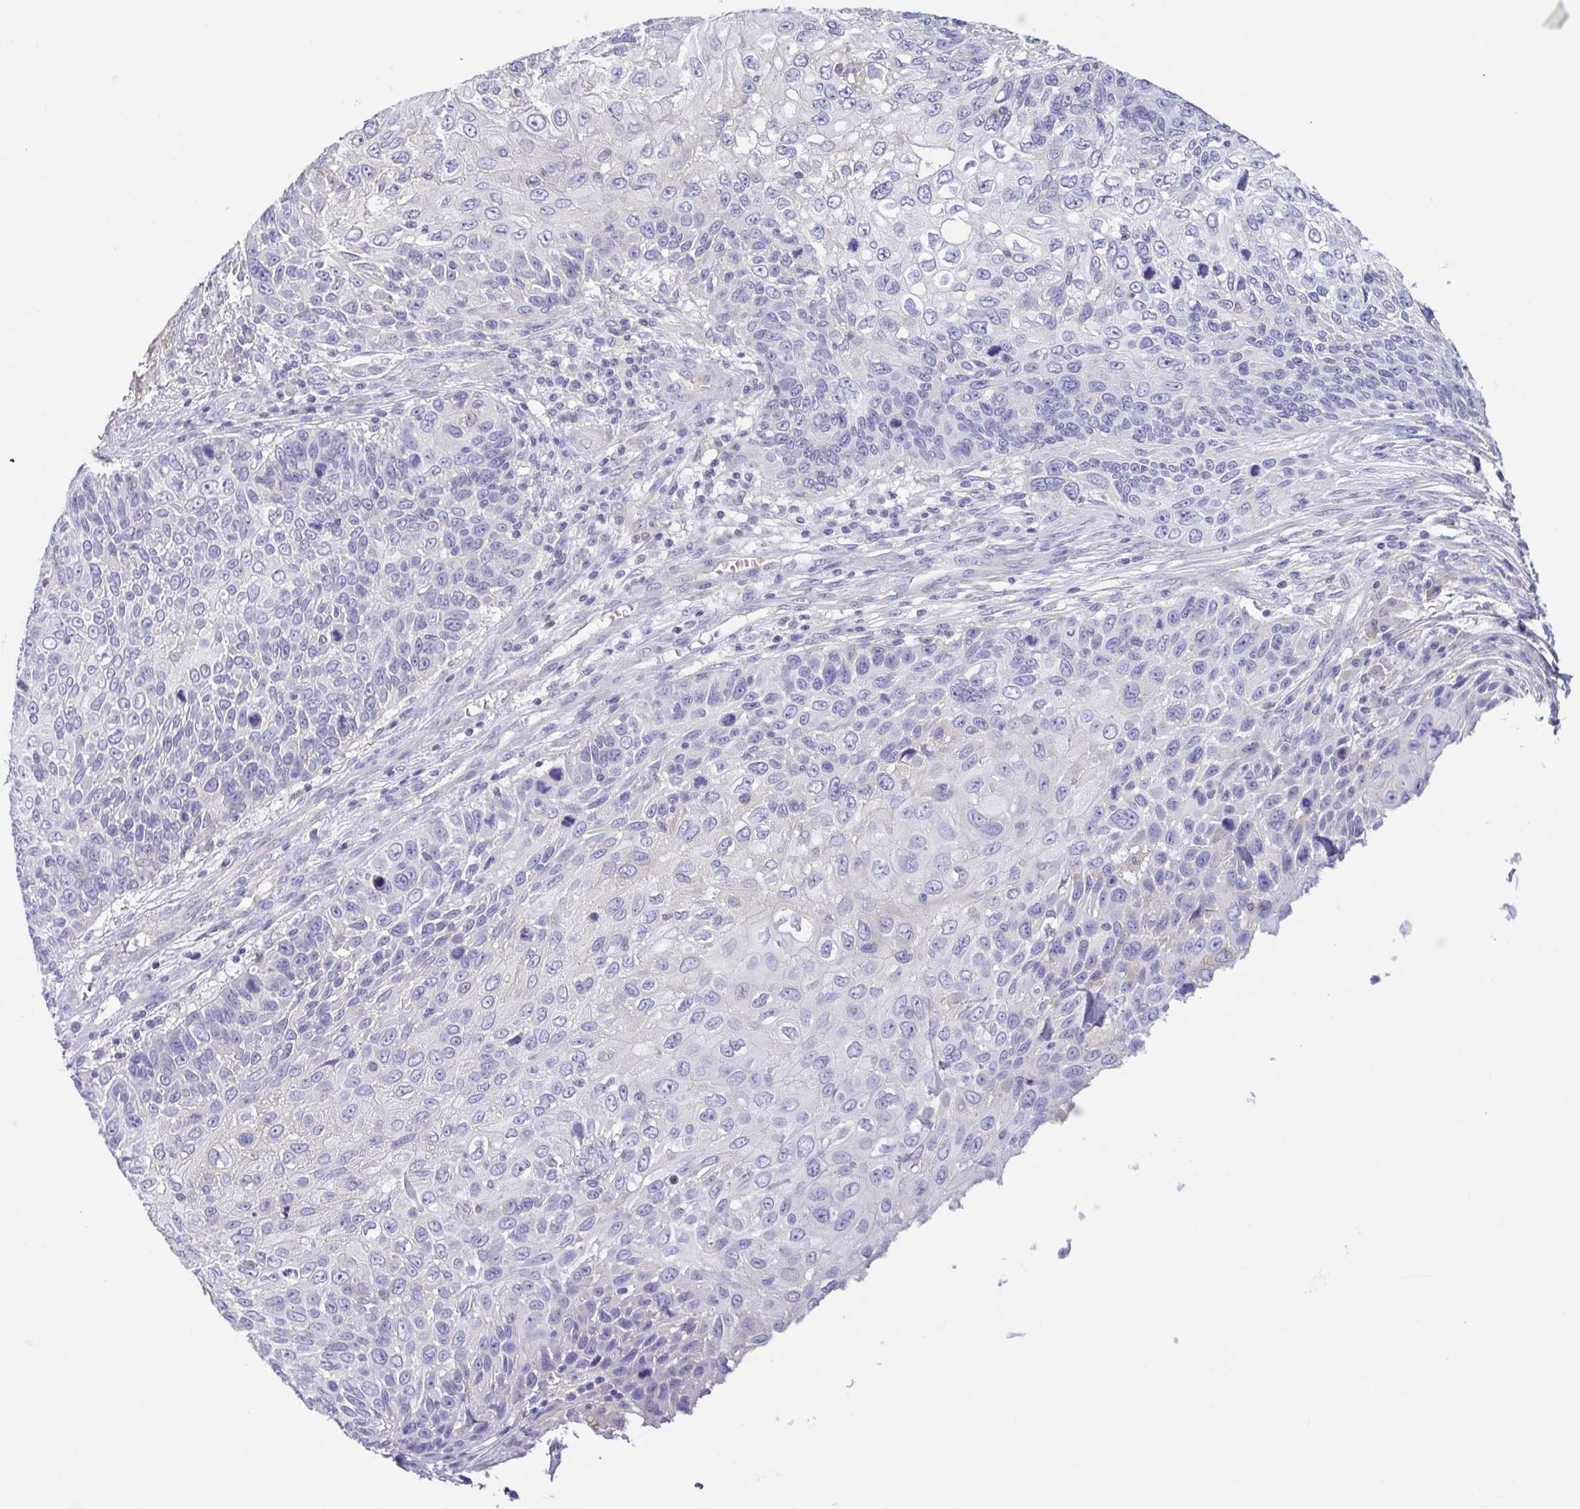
{"staining": {"intensity": "negative", "quantity": "none", "location": "none"}, "tissue": "skin cancer", "cell_type": "Tumor cells", "image_type": "cancer", "snomed": [{"axis": "morphology", "description": "Squamous cell carcinoma, NOS"}, {"axis": "topography", "description": "Skin"}], "caption": "Immunohistochemical staining of skin squamous cell carcinoma displays no significant staining in tumor cells.", "gene": "A1BG", "patient": {"sex": "male", "age": 92}}